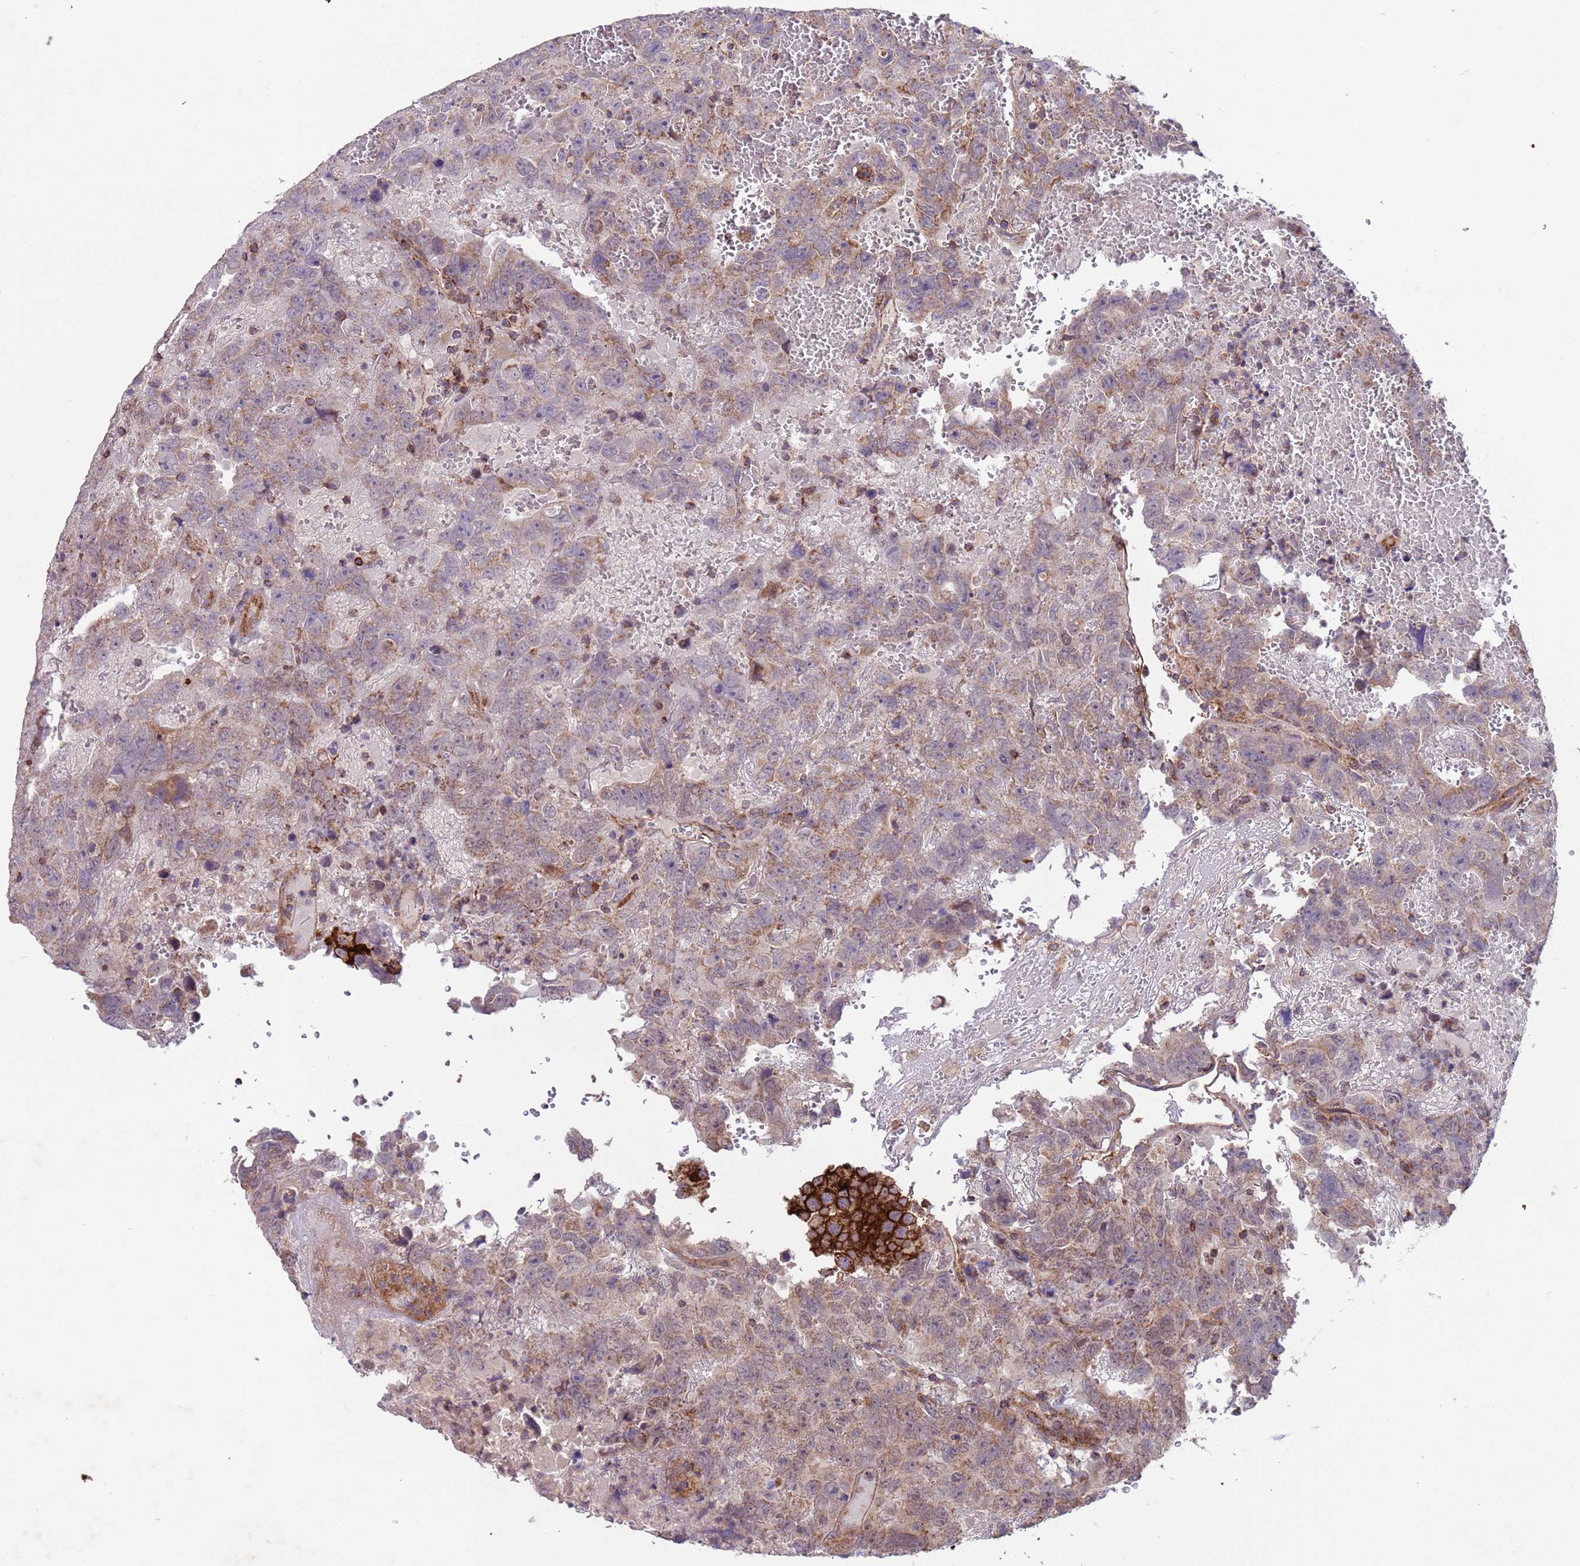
{"staining": {"intensity": "moderate", "quantity": "25%-75%", "location": "cytoplasmic/membranous"}, "tissue": "testis cancer", "cell_type": "Tumor cells", "image_type": "cancer", "snomed": [{"axis": "morphology", "description": "Carcinoma, Embryonal, NOS"}, {"axis": "topography", "description": "Testis"}], "caption": "The immunohistochemical stain labels moderate cytoplasmic/membranous expression in tumor cells of testis embryonal carcinoma tissue.", "gene": "ACAD8", "patient": {"sex": "male", "age": 45}}